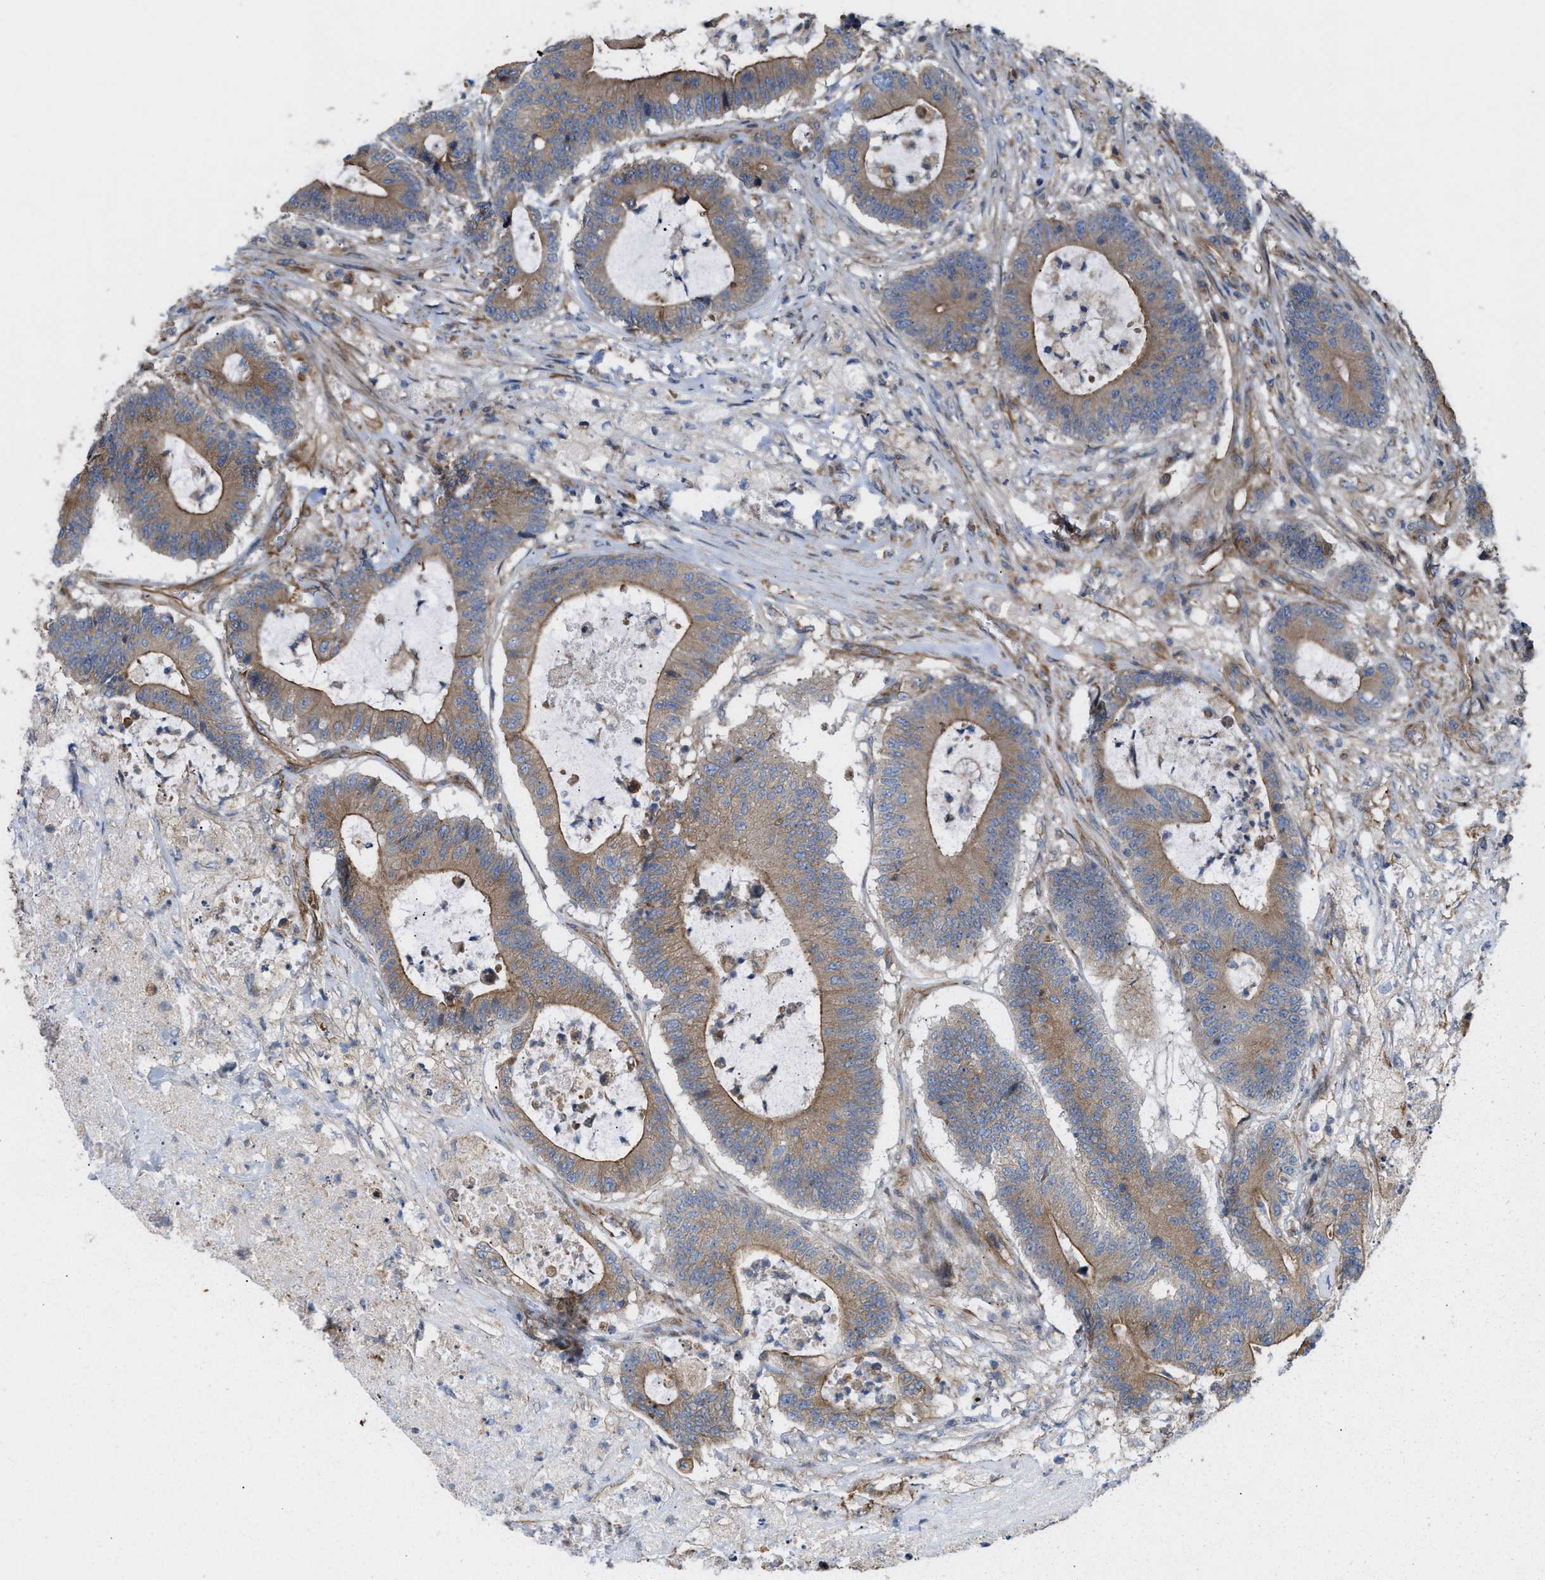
{"staining": {"intensity": "weak", "quantity": ">75%", "location": "cytoplasmic/membranous"}, "tissue": "colorectal cancer", "cell_type": "Tumor cells", "image_type": "cancer", "snomed": [{"axis": "morphology", "description": "Adenocarcinoma, NOS"}, {"axis": "topography", "description": "Colon"}], "caption": "Immunohistochemistry (IHC) staining of colorectal adenocarcinoma, which reveals low levels of weak cytoplasmic/membranous expression in about >75% of tumor cells indicating weak cytoplasmic/membranous protein staining. The staining was performed using DAB (3,3'-diaminobenzidine) (brown) for protein detection and nuclei were counterstained in hematoxylin (blue).", "gene": "EPS15L1", "patient": {"sex": "female", "age": 84}}